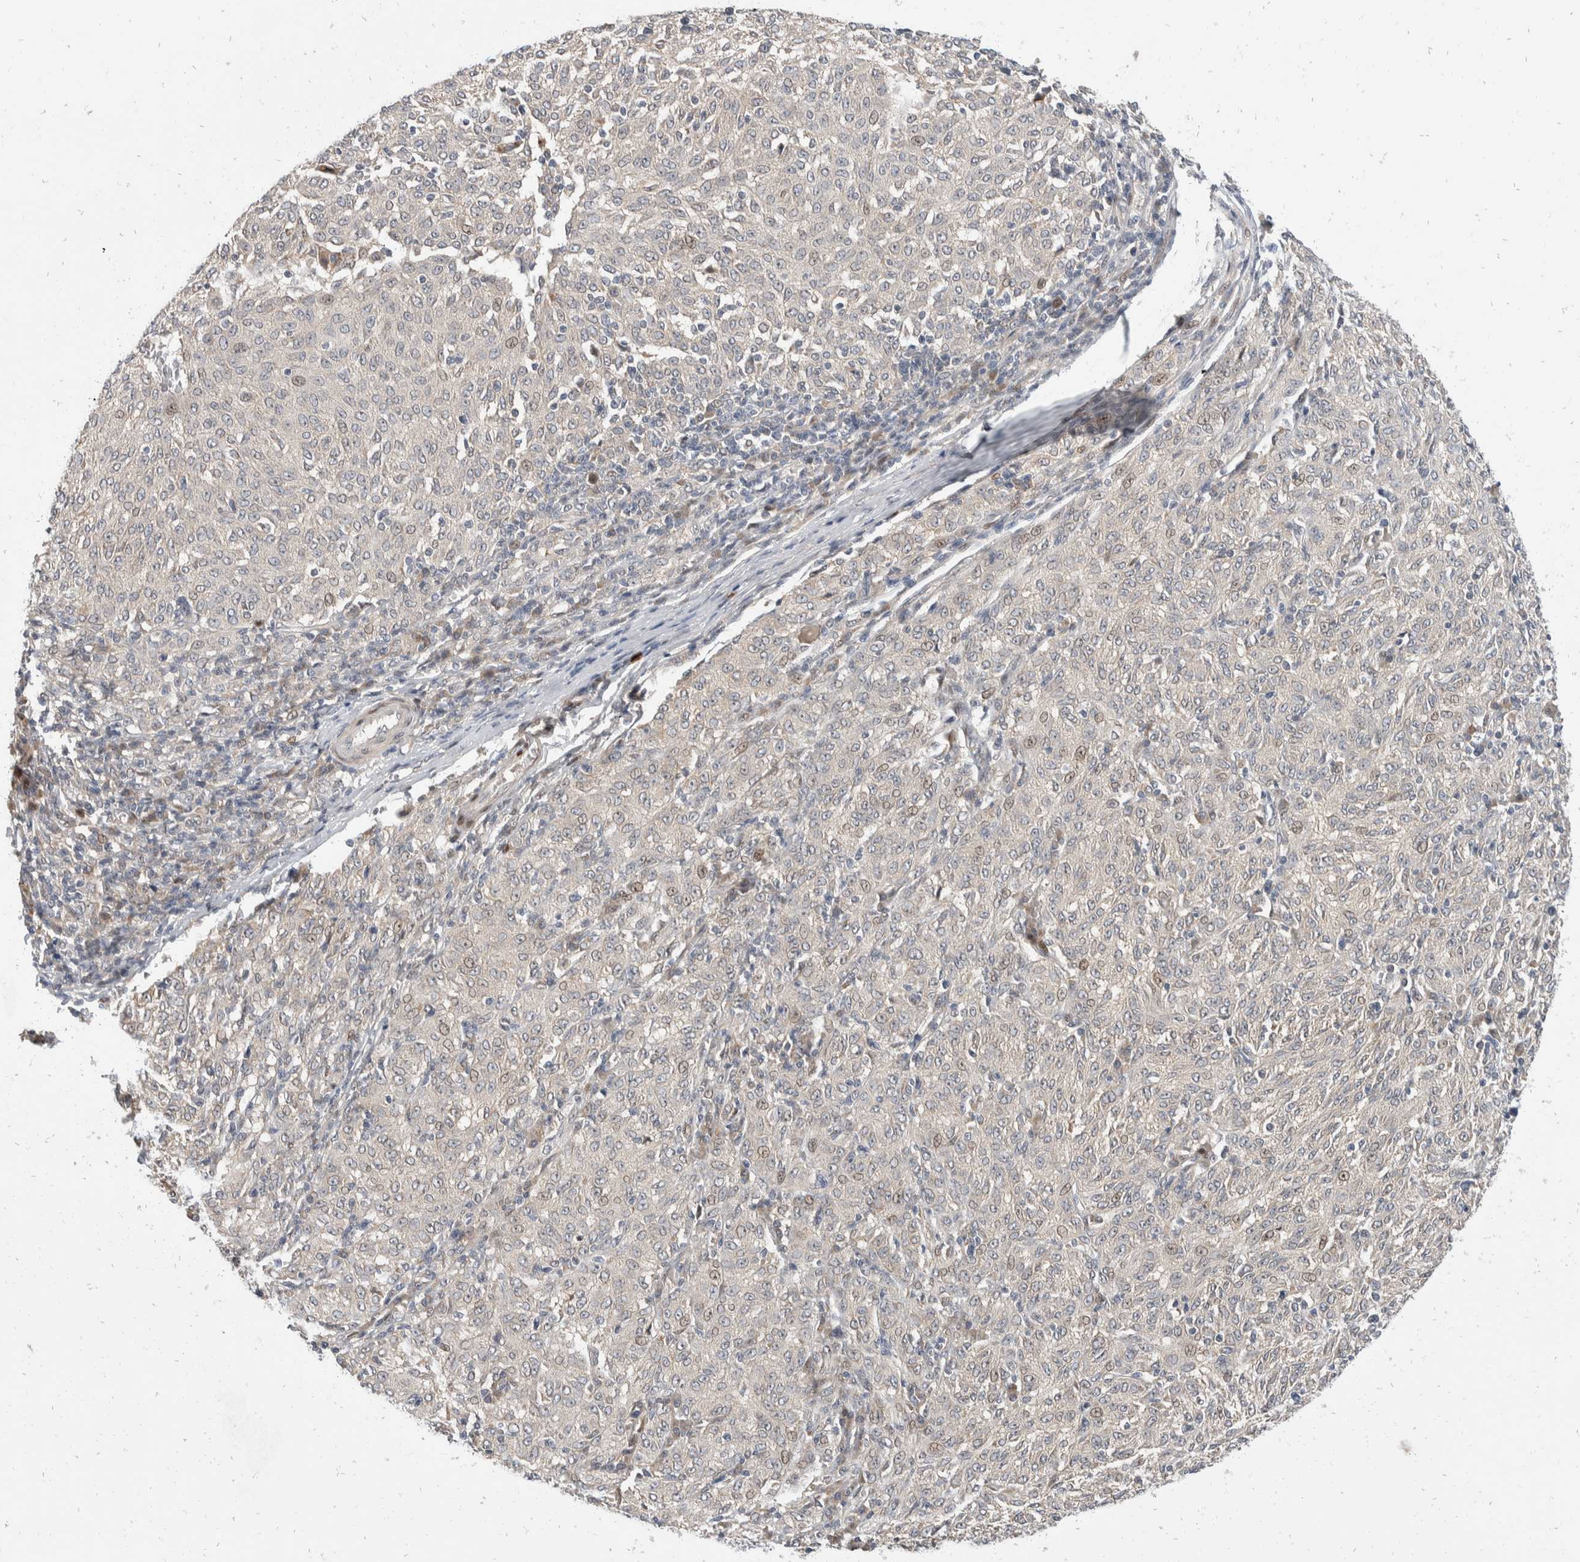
{"staining": {"intensity": "weak", "quantity": "<25%", "location": "nuclear"}, "tissue": "melanoma", "cell_type": "Tumor cells", "image_type": "cancer", "snomed": [{"axis": "morphology", "description": "Malignant melanoma, NOS"}, {"axis": "topography", "description": "Skin"}], "caption": "Malignant melanoma was stained to show a protein in brown. There is no significant staining in tumor cells.", "gene": "ZNF703", "patient": {"sex": "female", "age": 72}}